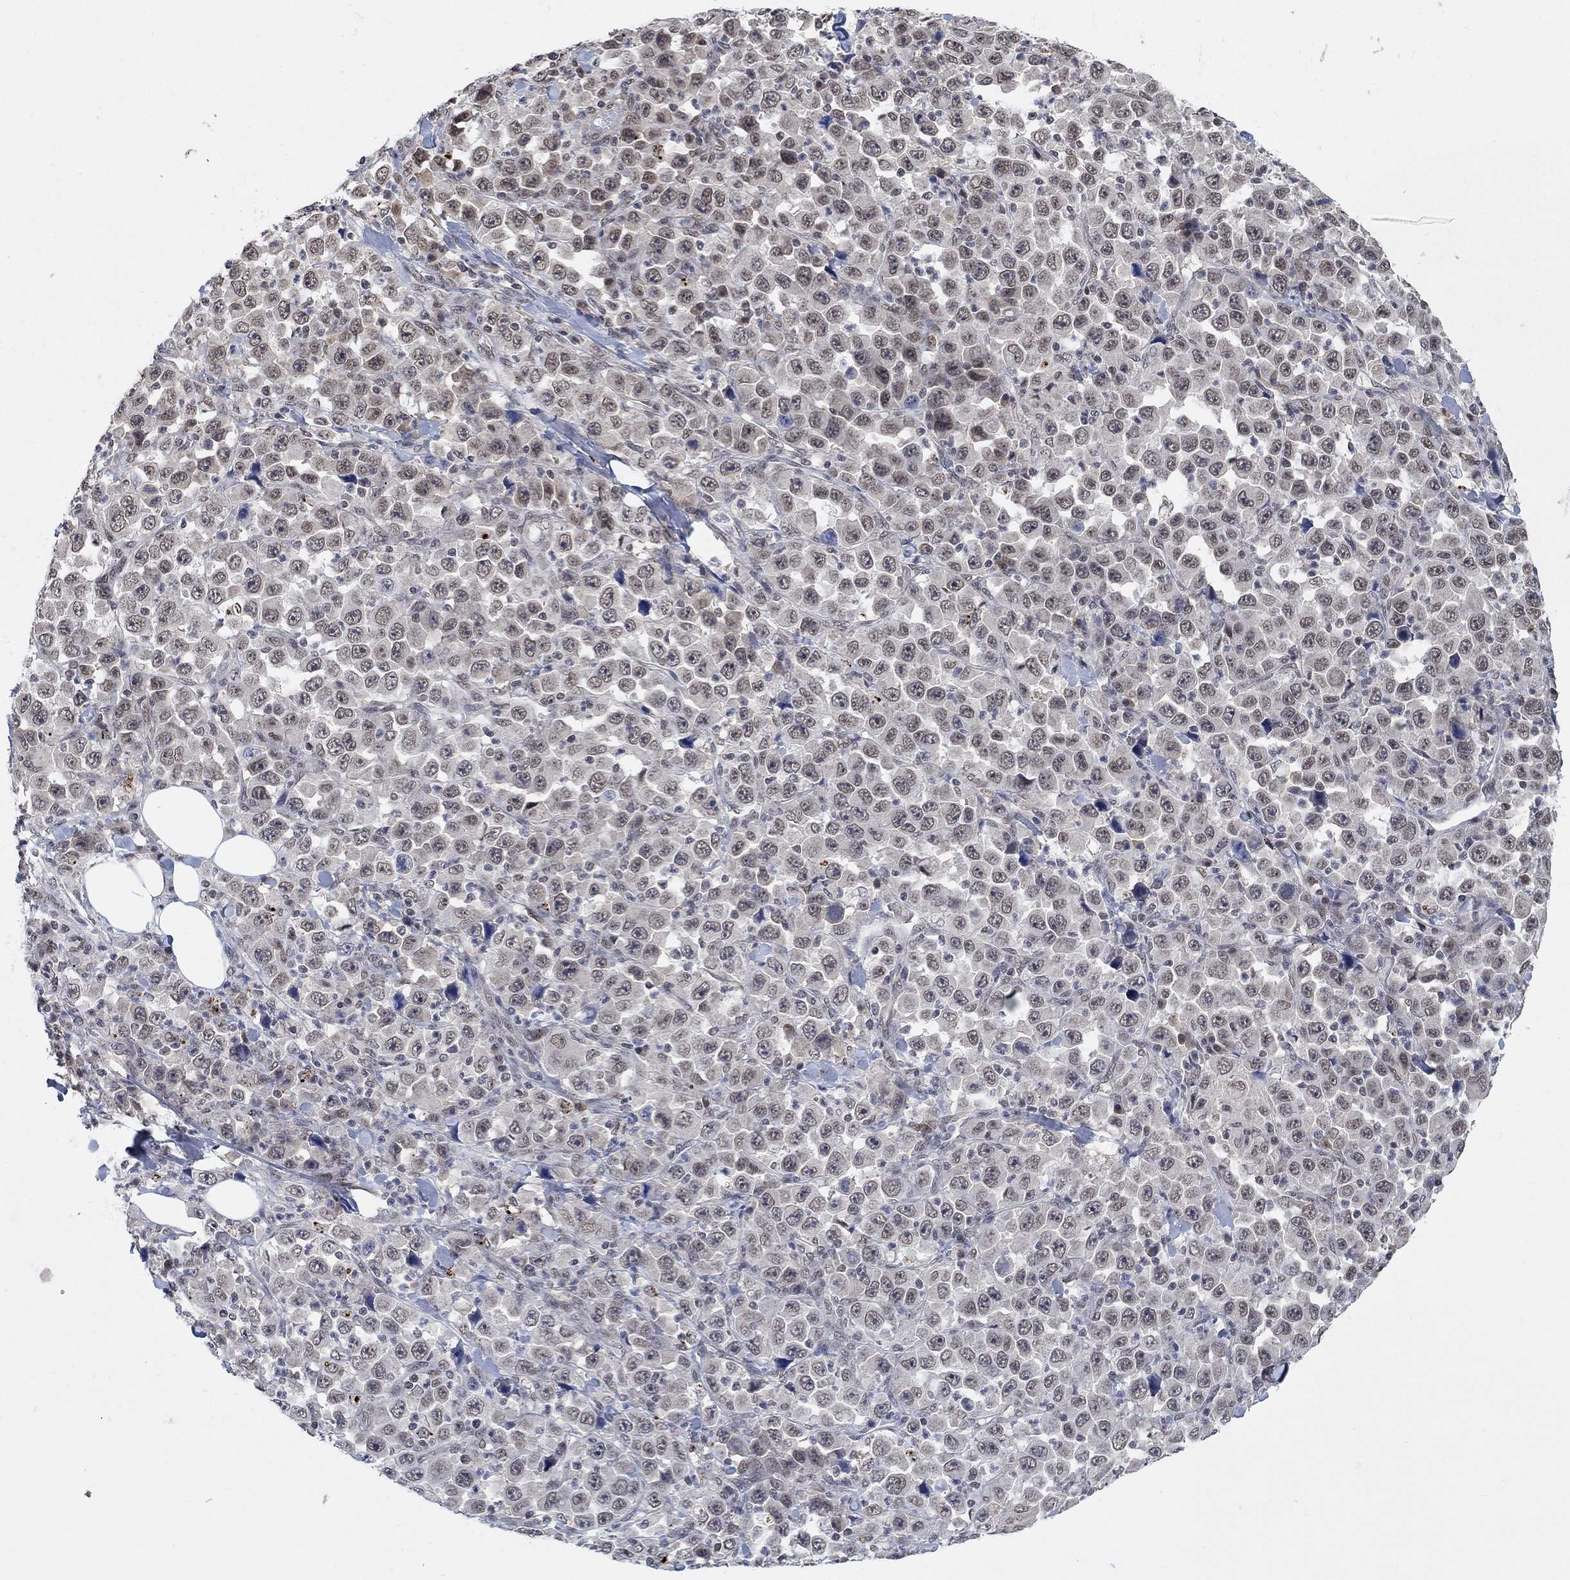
{"staining": {"intensity": "weak", "quantity": "<25%", "location": "nuclear"}, "tissue": "stomach cancer", "cell_type": "Tumor cells", "image_type": "cancer", "snomed": [{"axis": "morphology", "description": "Normal tissue, NOS"}, {"axis": "morphology", "description": "Adenocarcinoma, NOS"}, {"axis": "topography", "description": "Stomach, upper"}, {"axis": "topography", "description": "Stomach"}], "caption": "Stomach adenocarcinoma was stained to show a protein in brown. There is no significant expression in tumor cells.", "gene": "THAP8", "patient": {"sex": "male", "age": 59}}